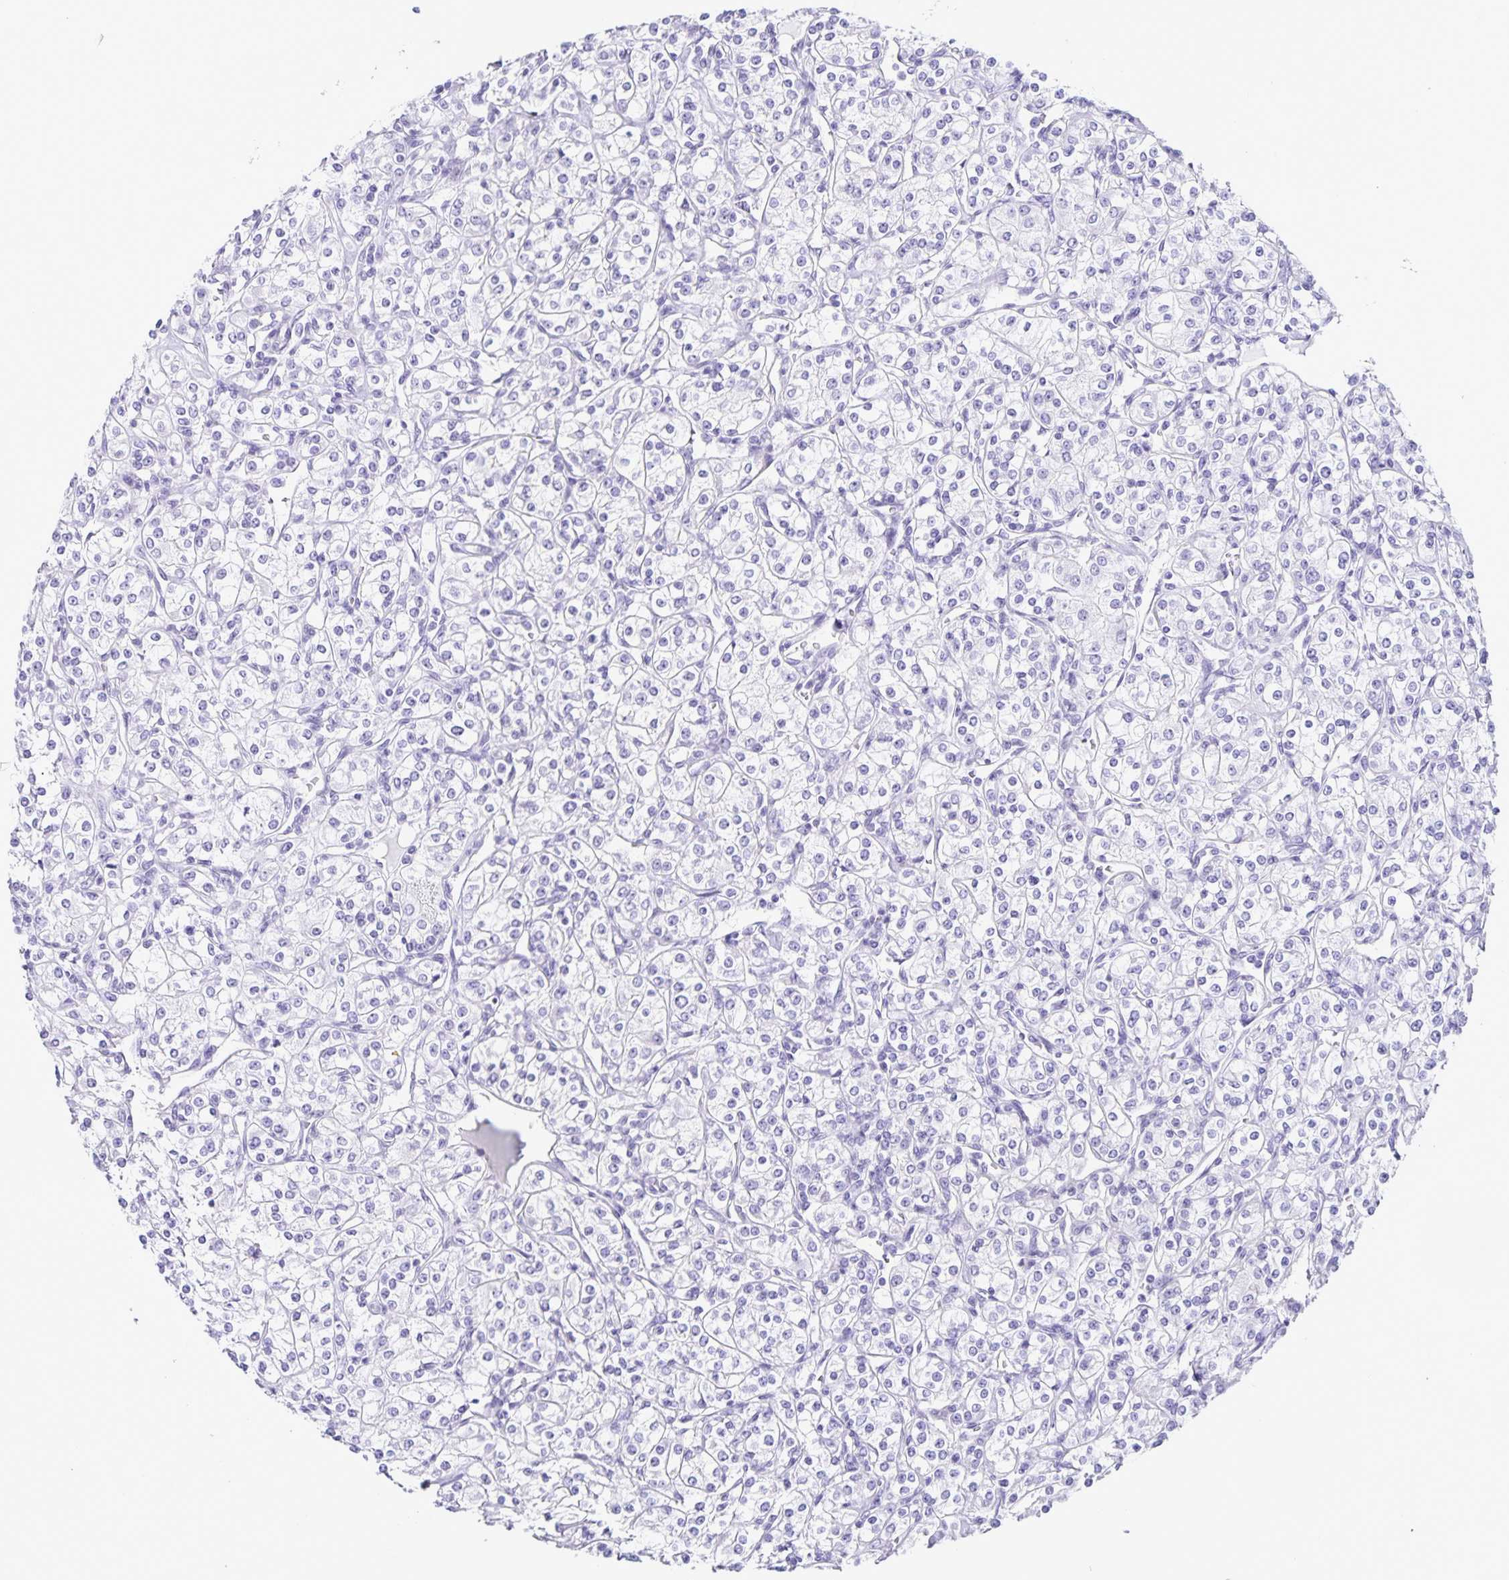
{"staining": {"intensity": "negative", "quantity": "none", "location": "none"}, "tissue": "renal cancer", "cell_type": "Tumor cells", "image_type": "cancer", "snomed": [{"axis": "morphology", "description": "Adenocarcinoma, NOS"}, {"axis": "topography", "description": "Kidney"}], "caption": "Immunohistochemistry photomicrograph of renal cancer (adenocarcinoma) stained for a protein (brown), which demonstrates no expression in tumor cells. Brightfield microscopy of immunohistochemistry stained with DAB (3,3'-diaminobenzidine) (brown) and hematoxylin (blue), captured at high magnification.", "gene": "FAM170A", "patient": {"sex": "male", "age": 77}}